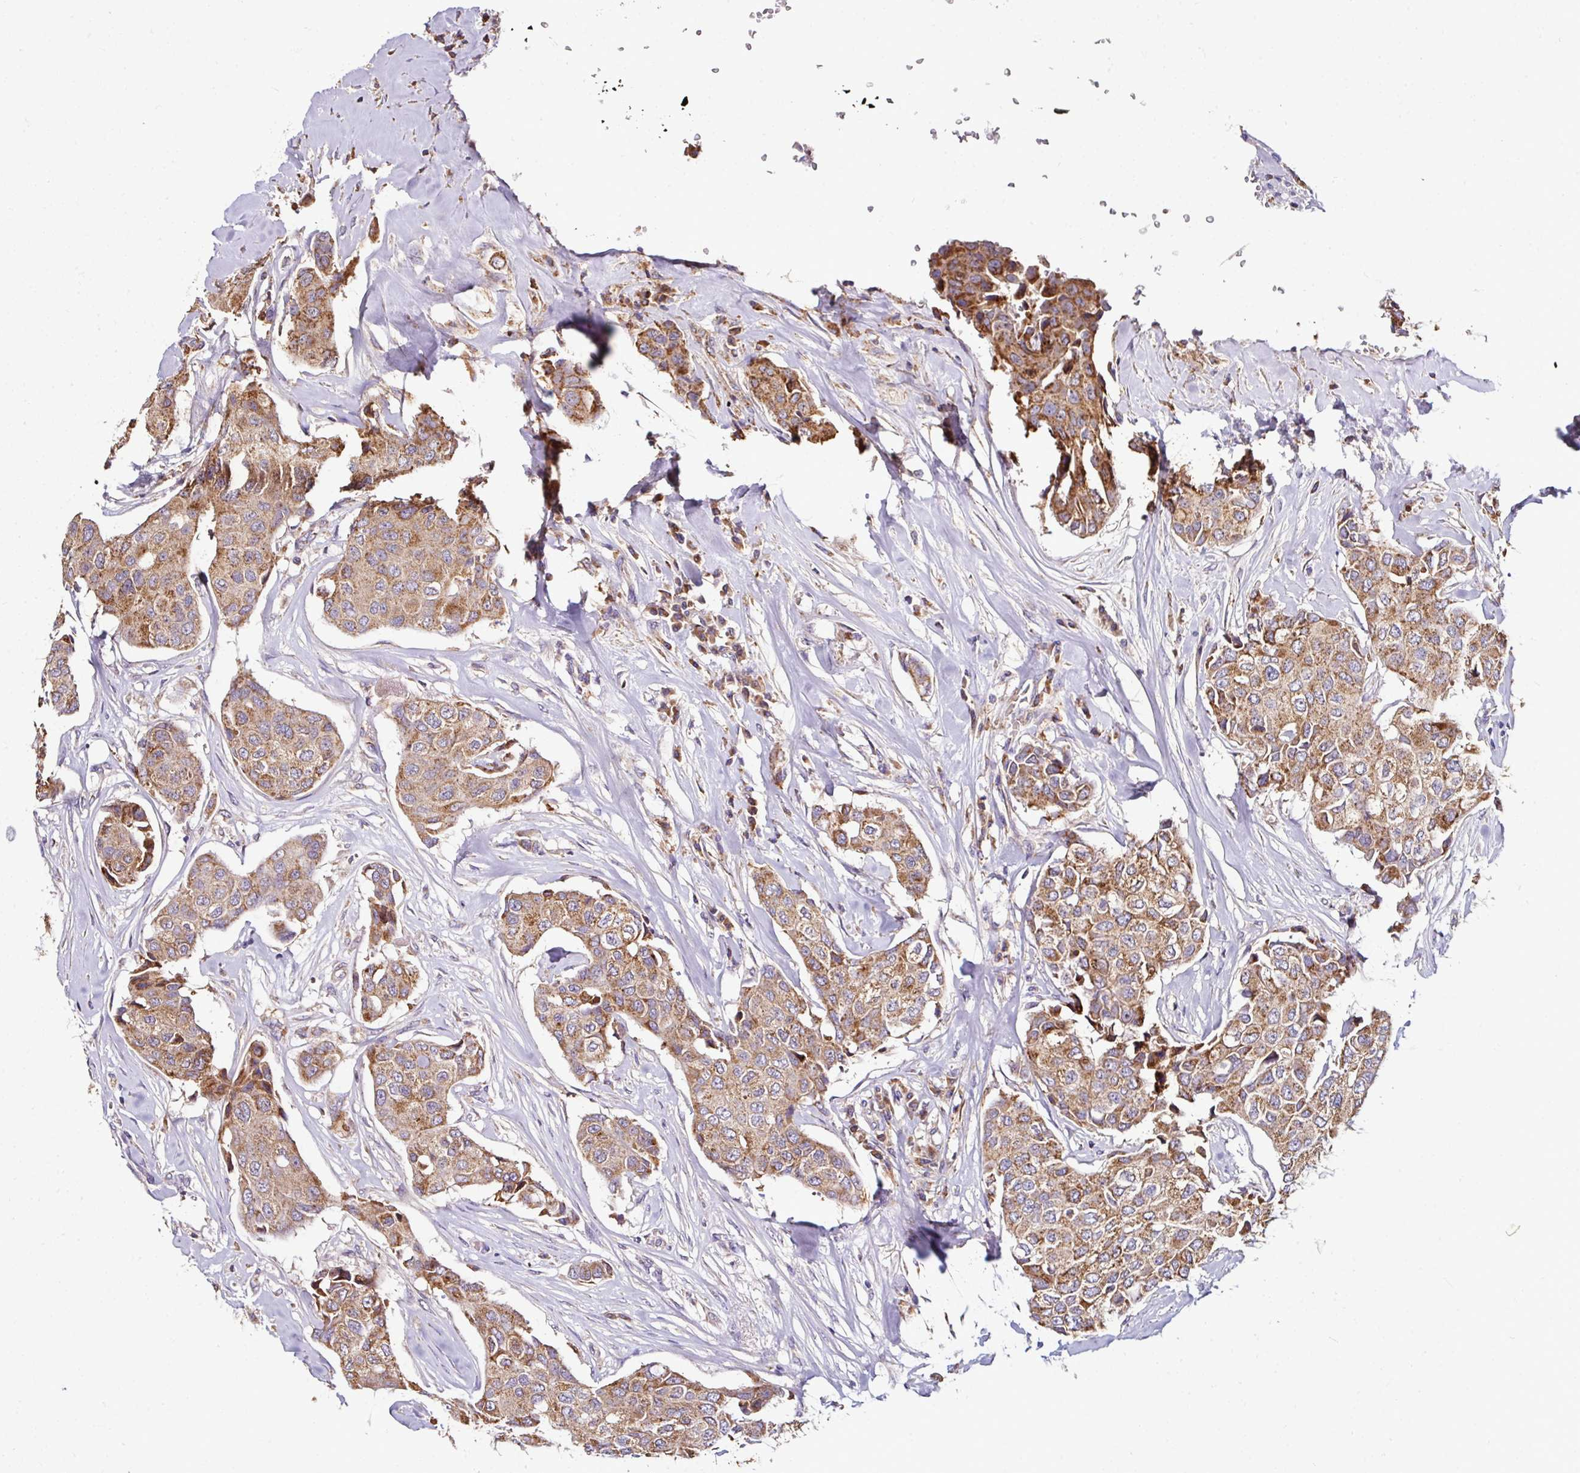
{"staining": {"intensity": "moderate", "quantity": ">75%", "location": "cytoplasmic/membranous"}, "tissue": "breast cancer", "cell_type": "Tumor cells", "image_type": "cancer", "snomed": [{"axis": "morphology", "description": "Duct carcinoma"}, {"axis": "topography", "description": "Breast"}], "caption": "This photomicrograph displays breast infiltrating ductal carcinoma stained with immunohistochemistry (IHC) to label a protein in brown. The cytoplasmic/membranous of tumor cells show moderate positivity for the protein. Nuclei are counter-stained blue.", "gene": "CPD", "patient": {"sex": "female", "age": 80}}